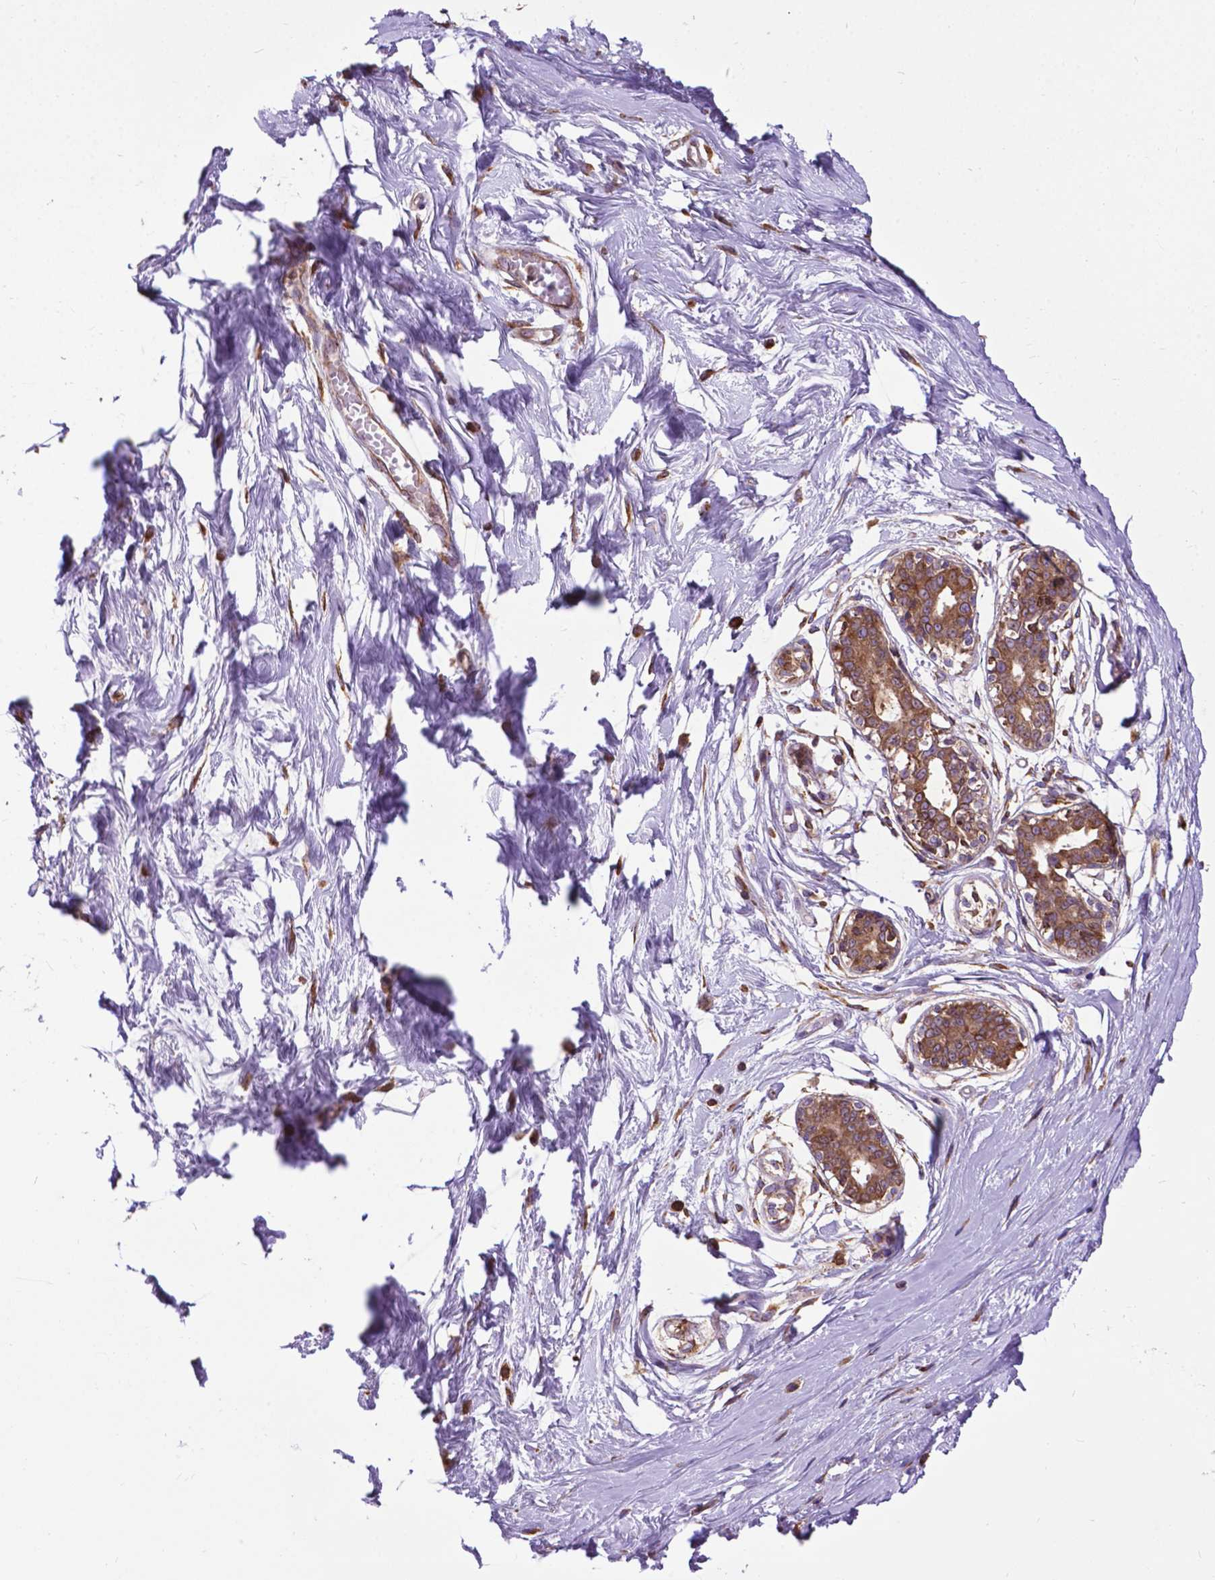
{"staining": {"intensity": "negative", "quantity": "none", "location": "none"}, "tissue": "breast", "cell_type": "Adipocytes", "image_type": "normal", "snomed": [{"axis": "morphology", "description": "Normal tissue, NOS"}, {"axis": "topography", "description": "Breast"}], "caption": "Adipocytes show no significant protein expression in normal breast.", "gene": "GANAB", "patient": {"sex": "female", "age": 45}}